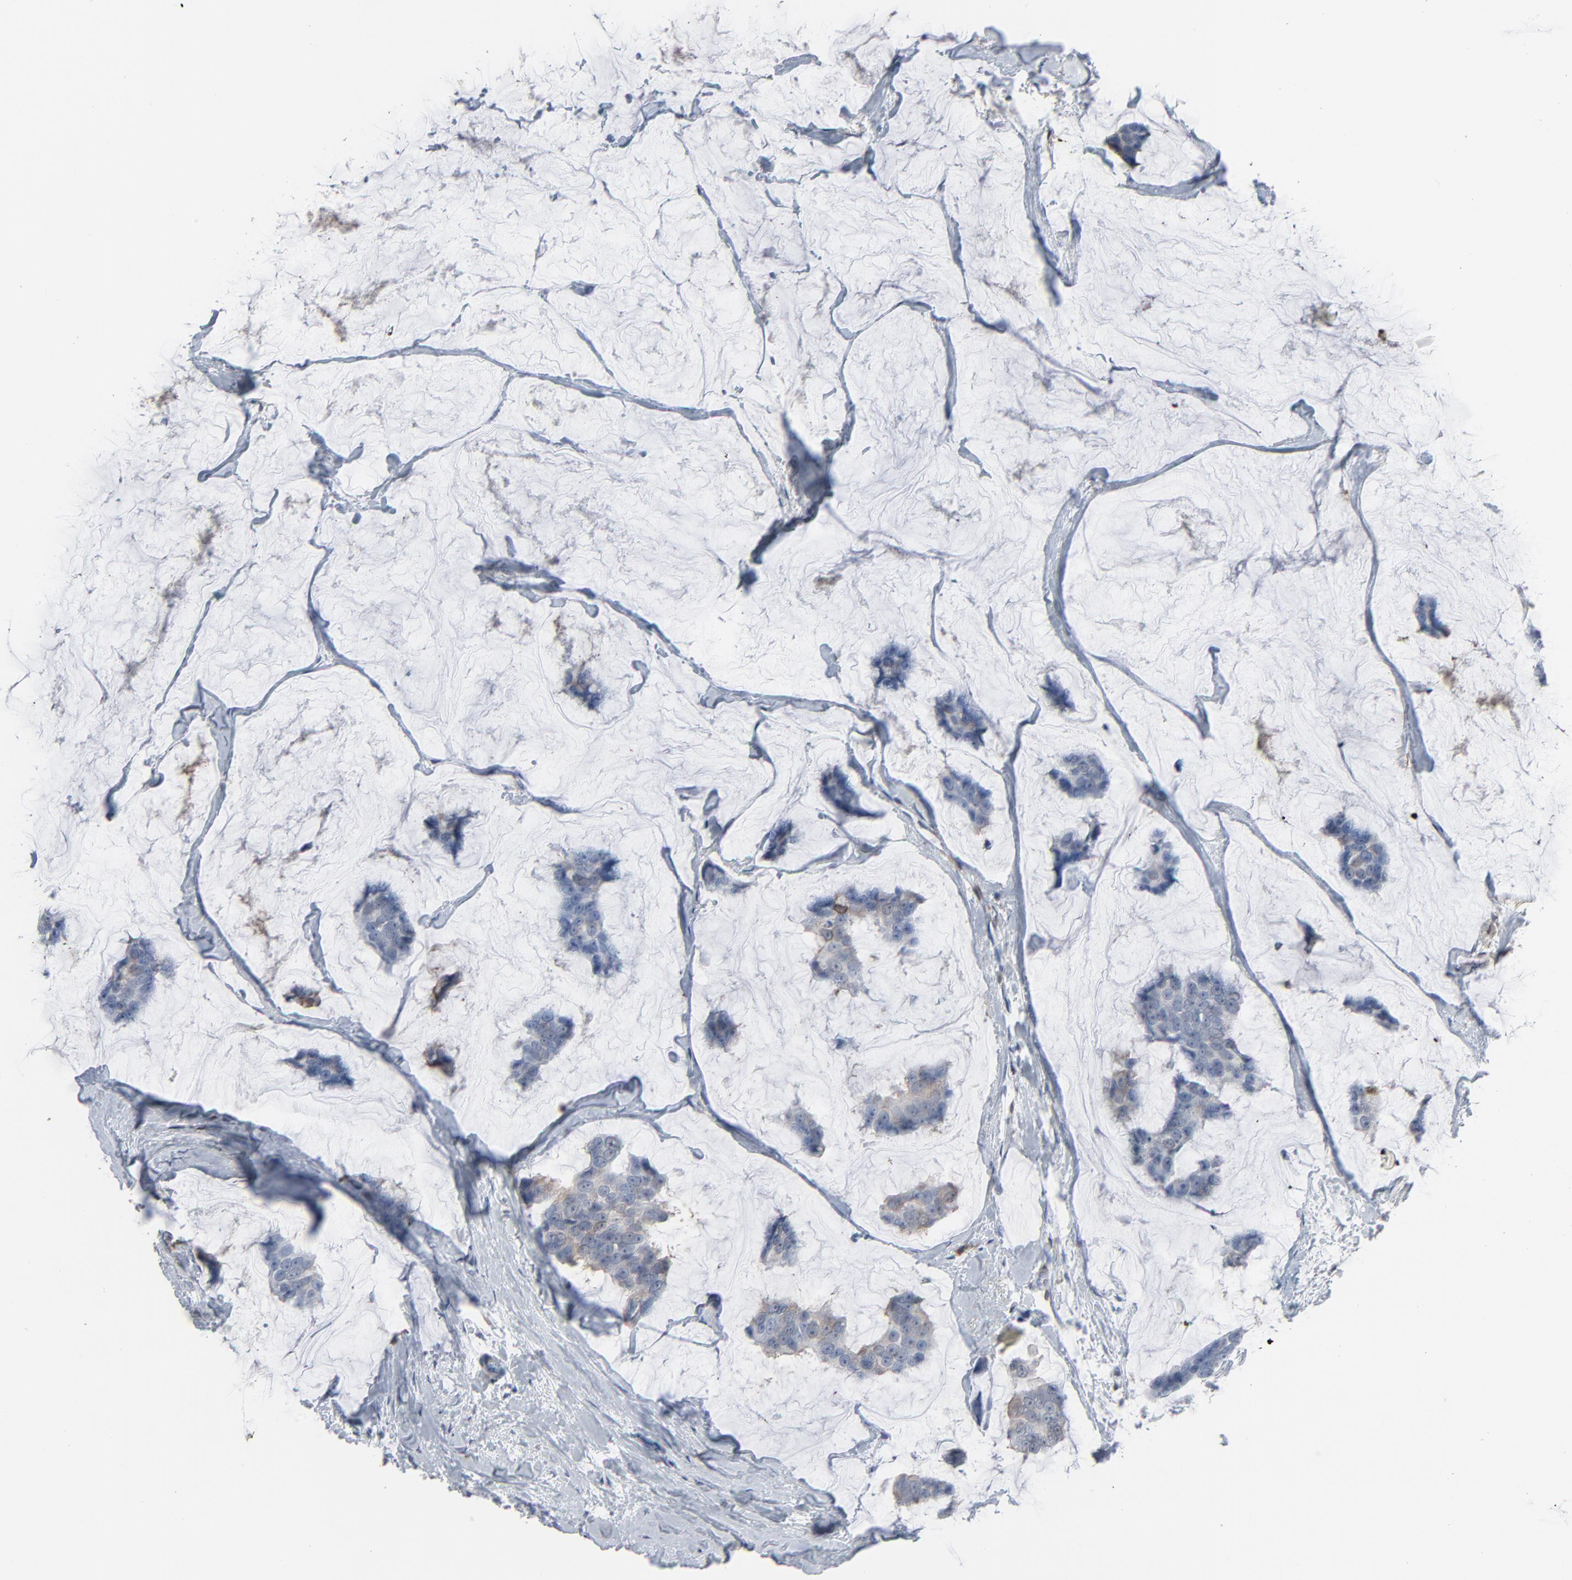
{"staining": {"intensity": "weak", "quantity": "25%-75%", "location": "cytoplasmic/membranous"}, "tissue": "breast cancer", "cell_type": "Tumor cells", "image_type": "cancer", "snomed": [{"axis": "morphology", "description": "Normal tissue, NOS"}, {"axis": "morphology", "description": "Duct carcinoma"}, {"axis": "topography", "description": "Breast"}], "caption": "Brown immunohistochemical staining in breast cancer demonstrates weak cytoplasmic/membranous staining in approximately 25%-75% of tumor cells. Ihc stains the protein in brown and the nuclei are stained blue.", "gene": "PHGDH", "patient": {"sex": "female", "age": 50}}